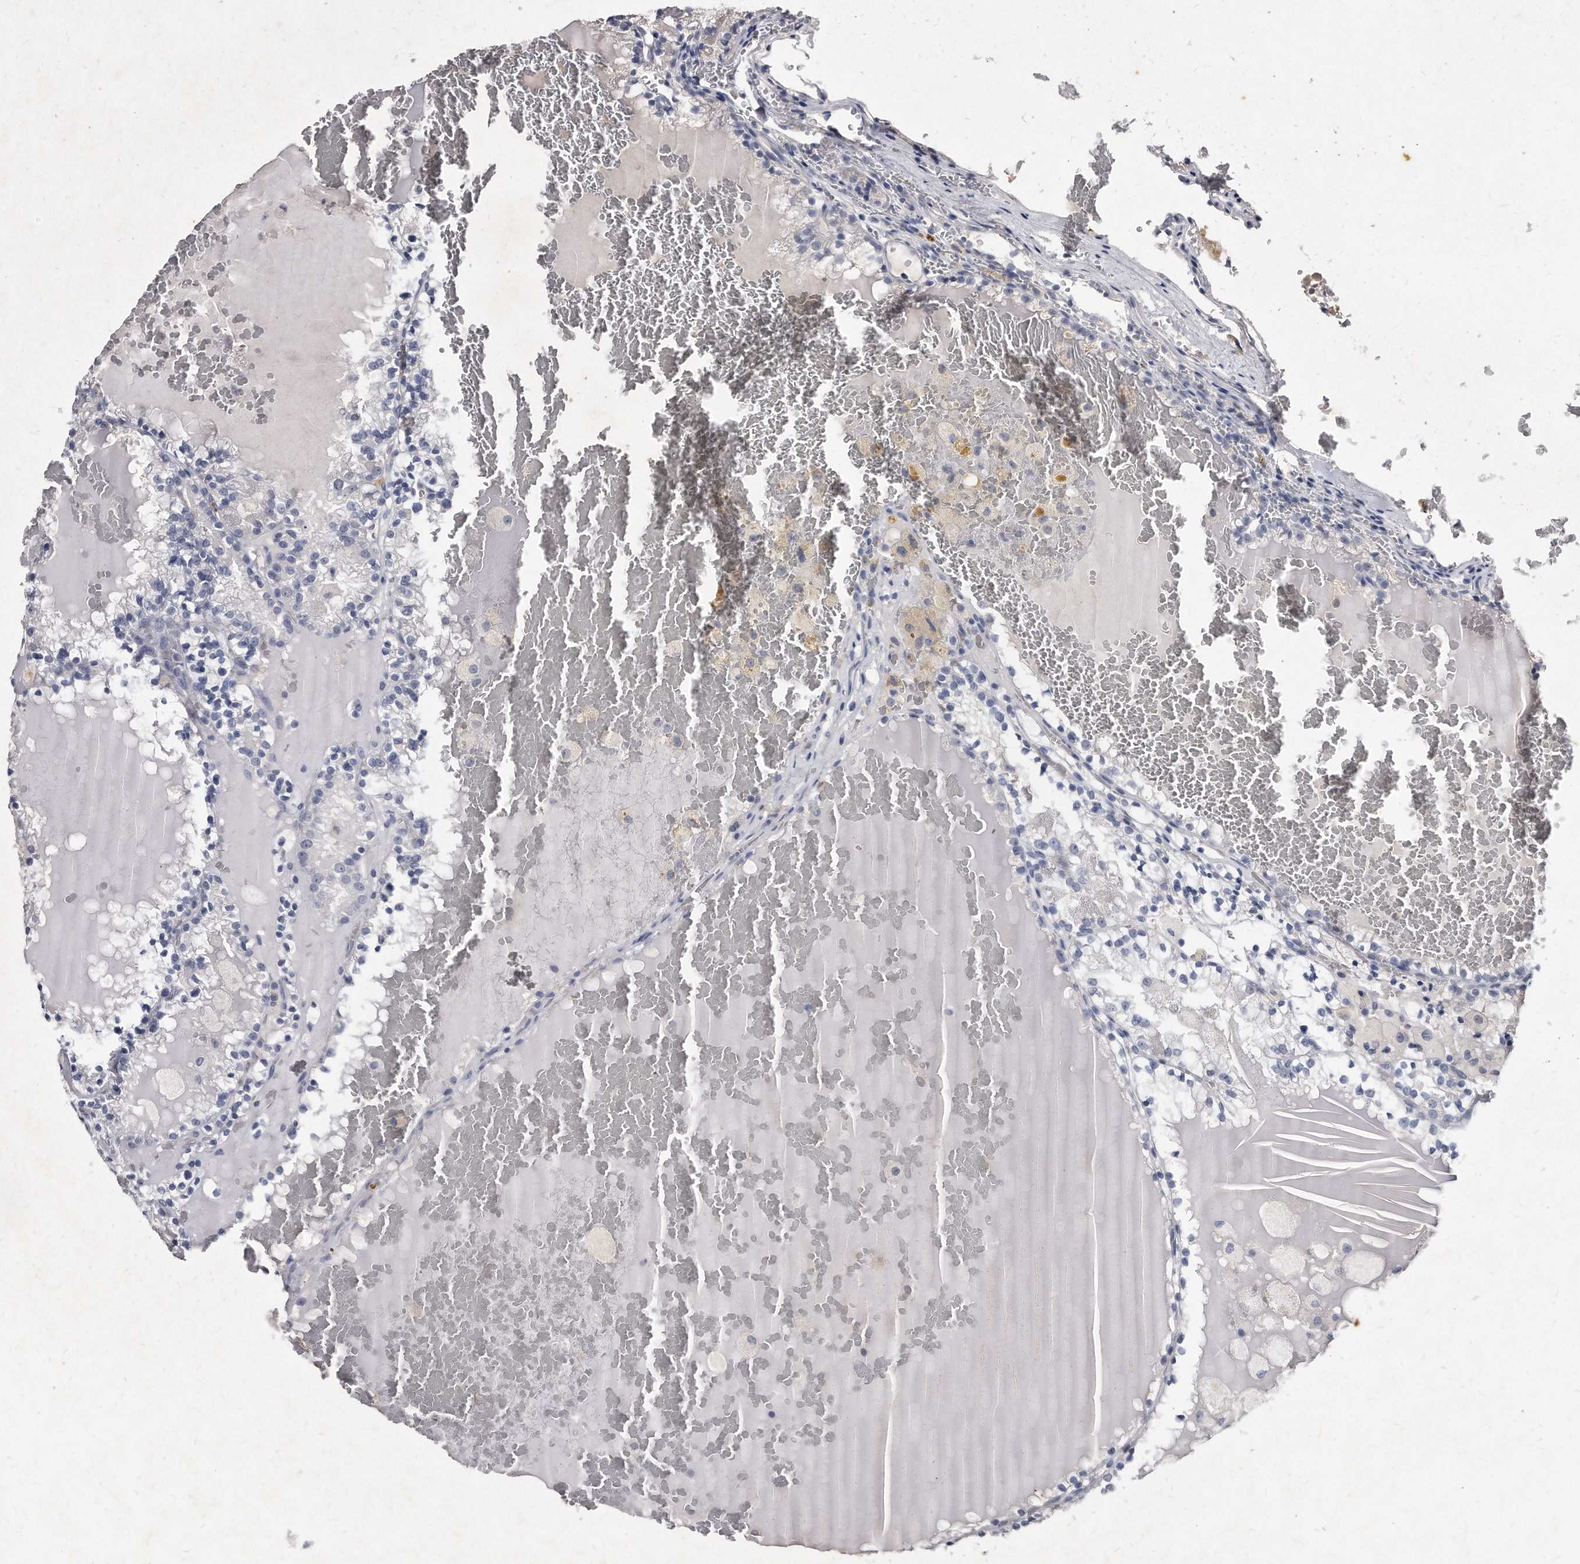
{"staining": {"intensity": "negative", "quantity": "none", "location": "none"}, "tissue": "renal cancer", "cell_type": "Tumor cells", "image_type": "cancer", "snomed": [{"axis": "morphology", "description": "Adenocarcinoma, NOS"}, {"axis": "topography", "description": "Kidney"}], "caption": "Tumor cells are negative for brown protein staining in renal cancer.", "gene": "KLHDC3", "patient": {"sex": "female", "age": 56}}